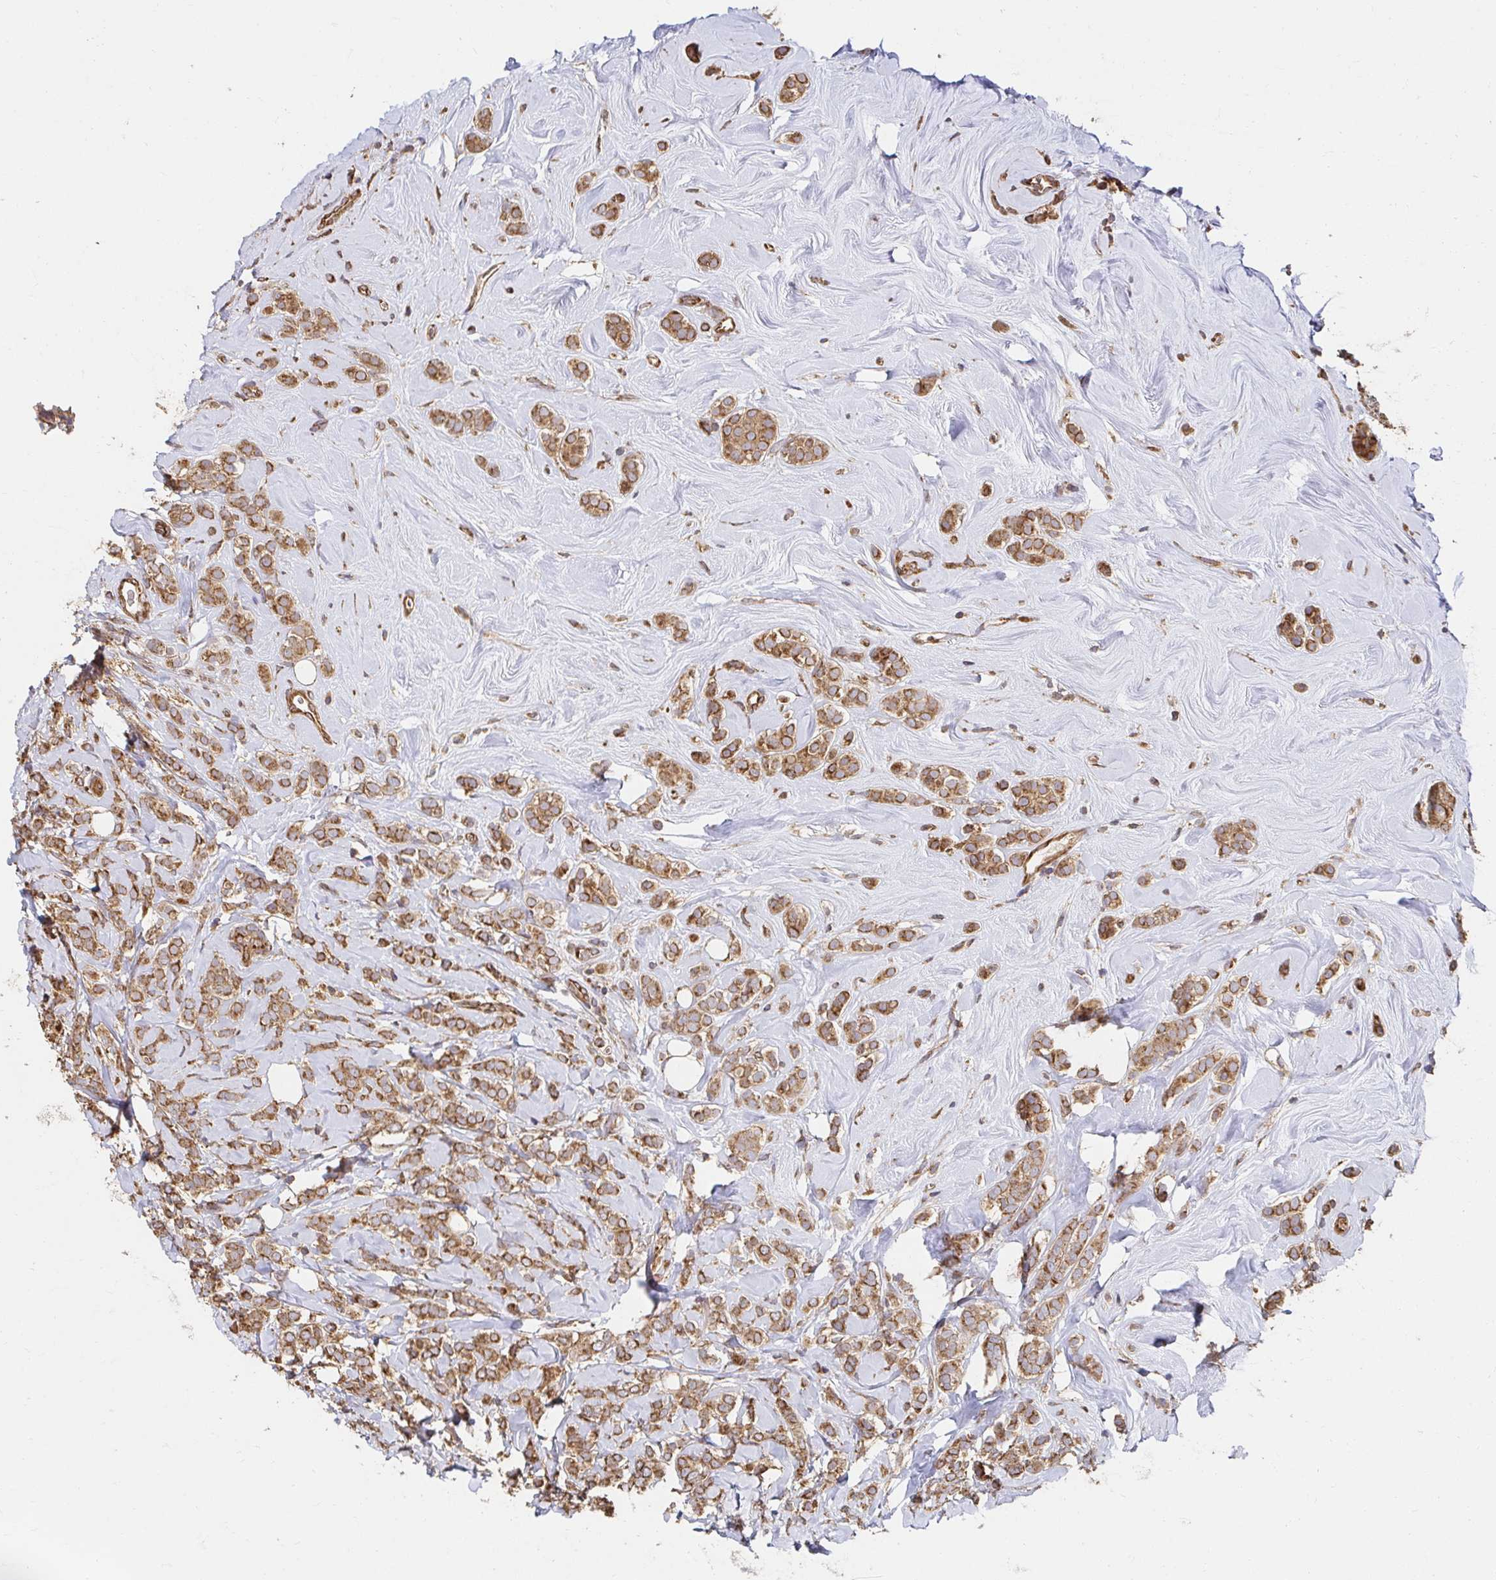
{"staining": {"intensity": "moderate", "quantity": ">75%", "location": "cytoplasmic/membranous"}, "tissue": "breast cancer", "cell_type": "Tumor cells", "image_type": "cancer", "snomed": [{"axis": "morphology", "description": "Lobular carcinoma"}, {"axis": "topography", "description": "Breast"}], "caption": "The immunohistochemical stain labels moderate cytoplasmic/membranous positivity in tumor cells of breast cancer tissue.", "gene": "APBB1", "patient": {"sex": "female", "age": 49}}